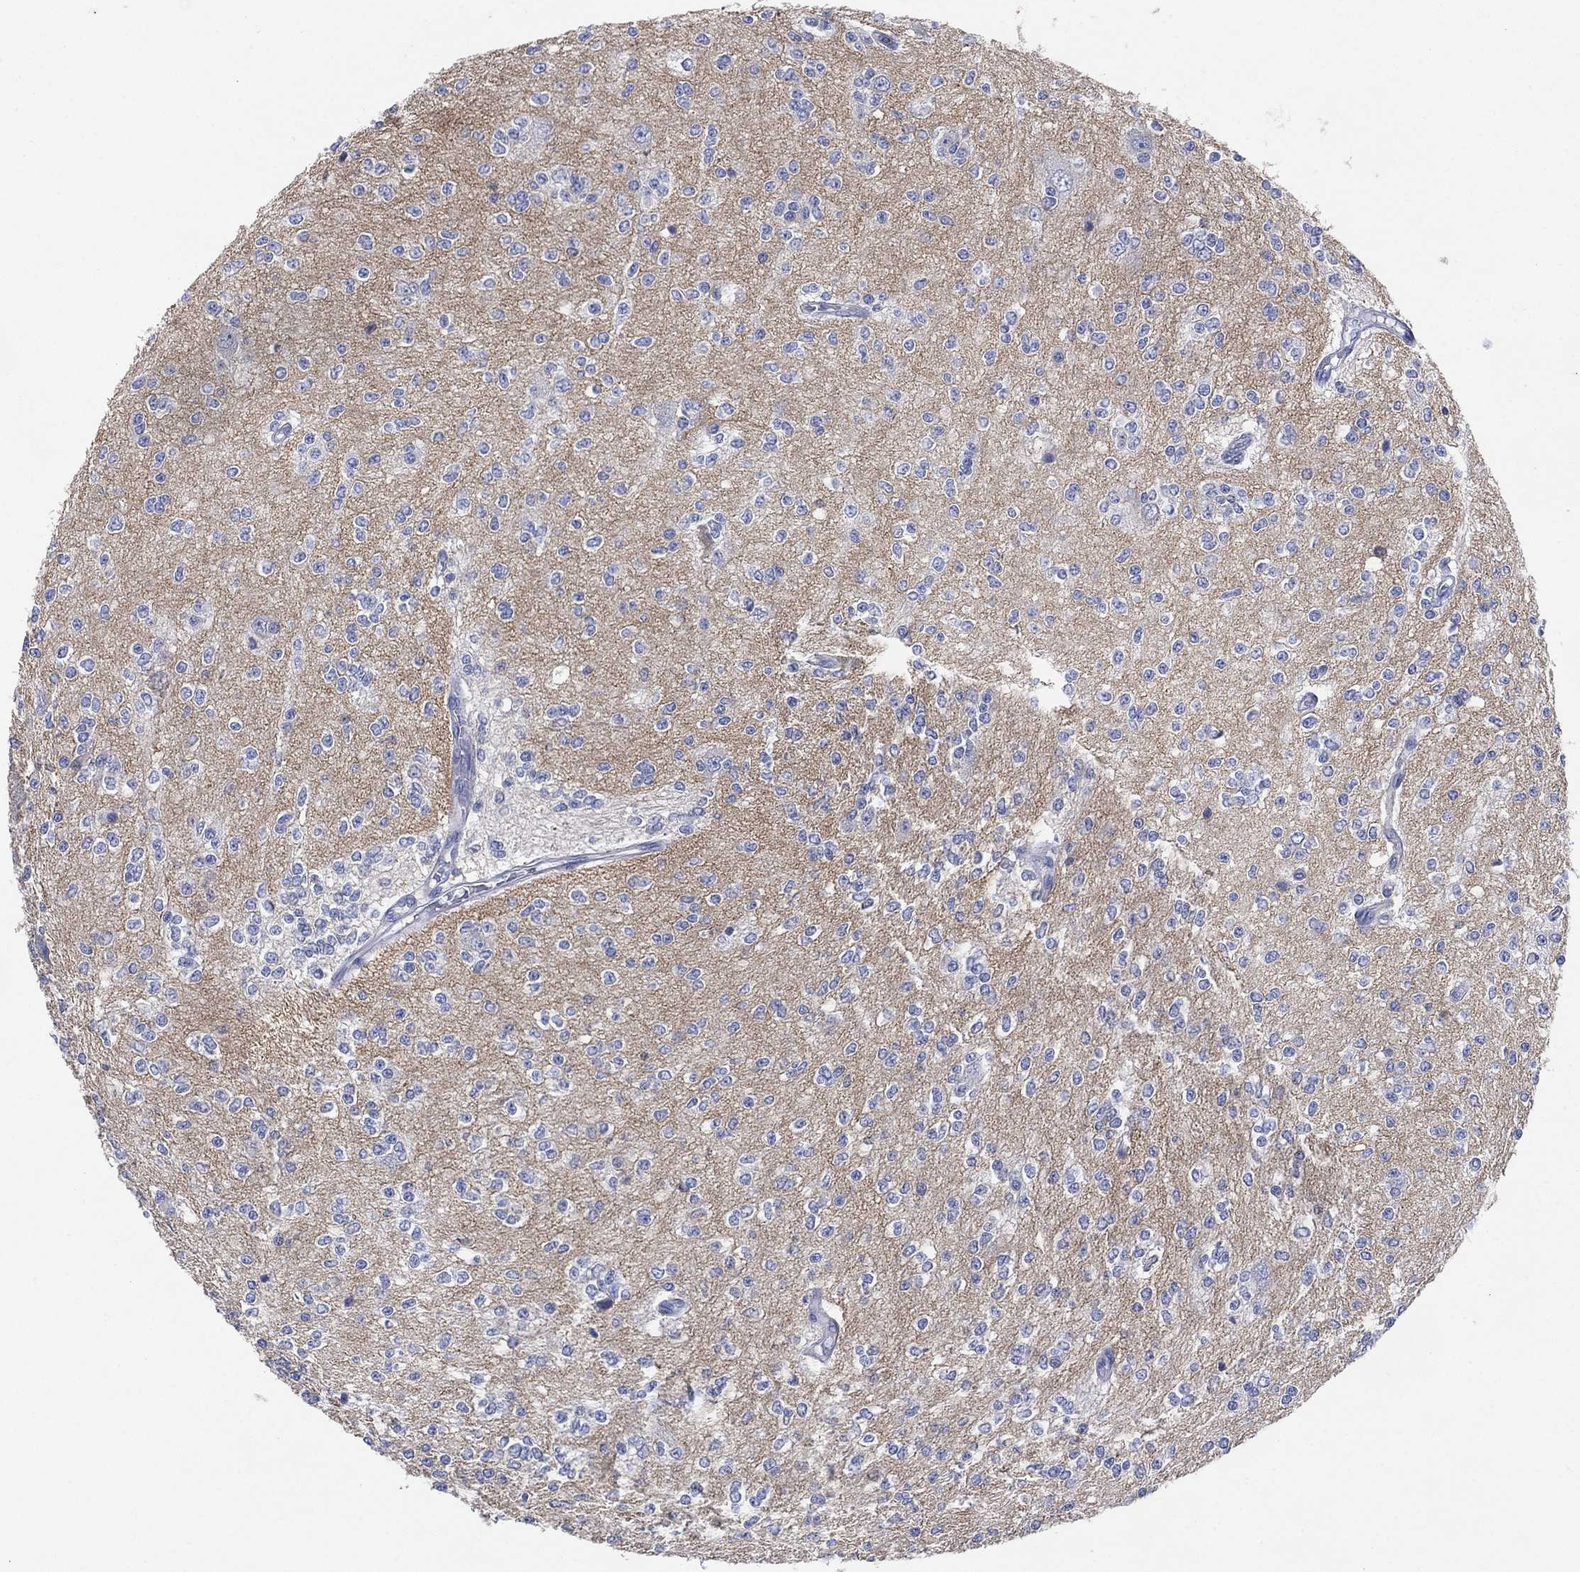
{"staining": {"intensity": "negative", "quantity": "none", "location": "none"}, "tissue": "glioma", "cell_type": "Tumor cells", "image_type": "cancer", "snomed": [{"axis": "morphology", "description": "Glioma, malignant, Low grade"}, {"axis": "topography", "description": "Brain"}], "caption": "IHC micrograph of human glioma stained for a protein (brown), which exhibits no staining in tumor cells.", "gene": "CHRNA3", "patient": {"sex": "male", "age": 67}}